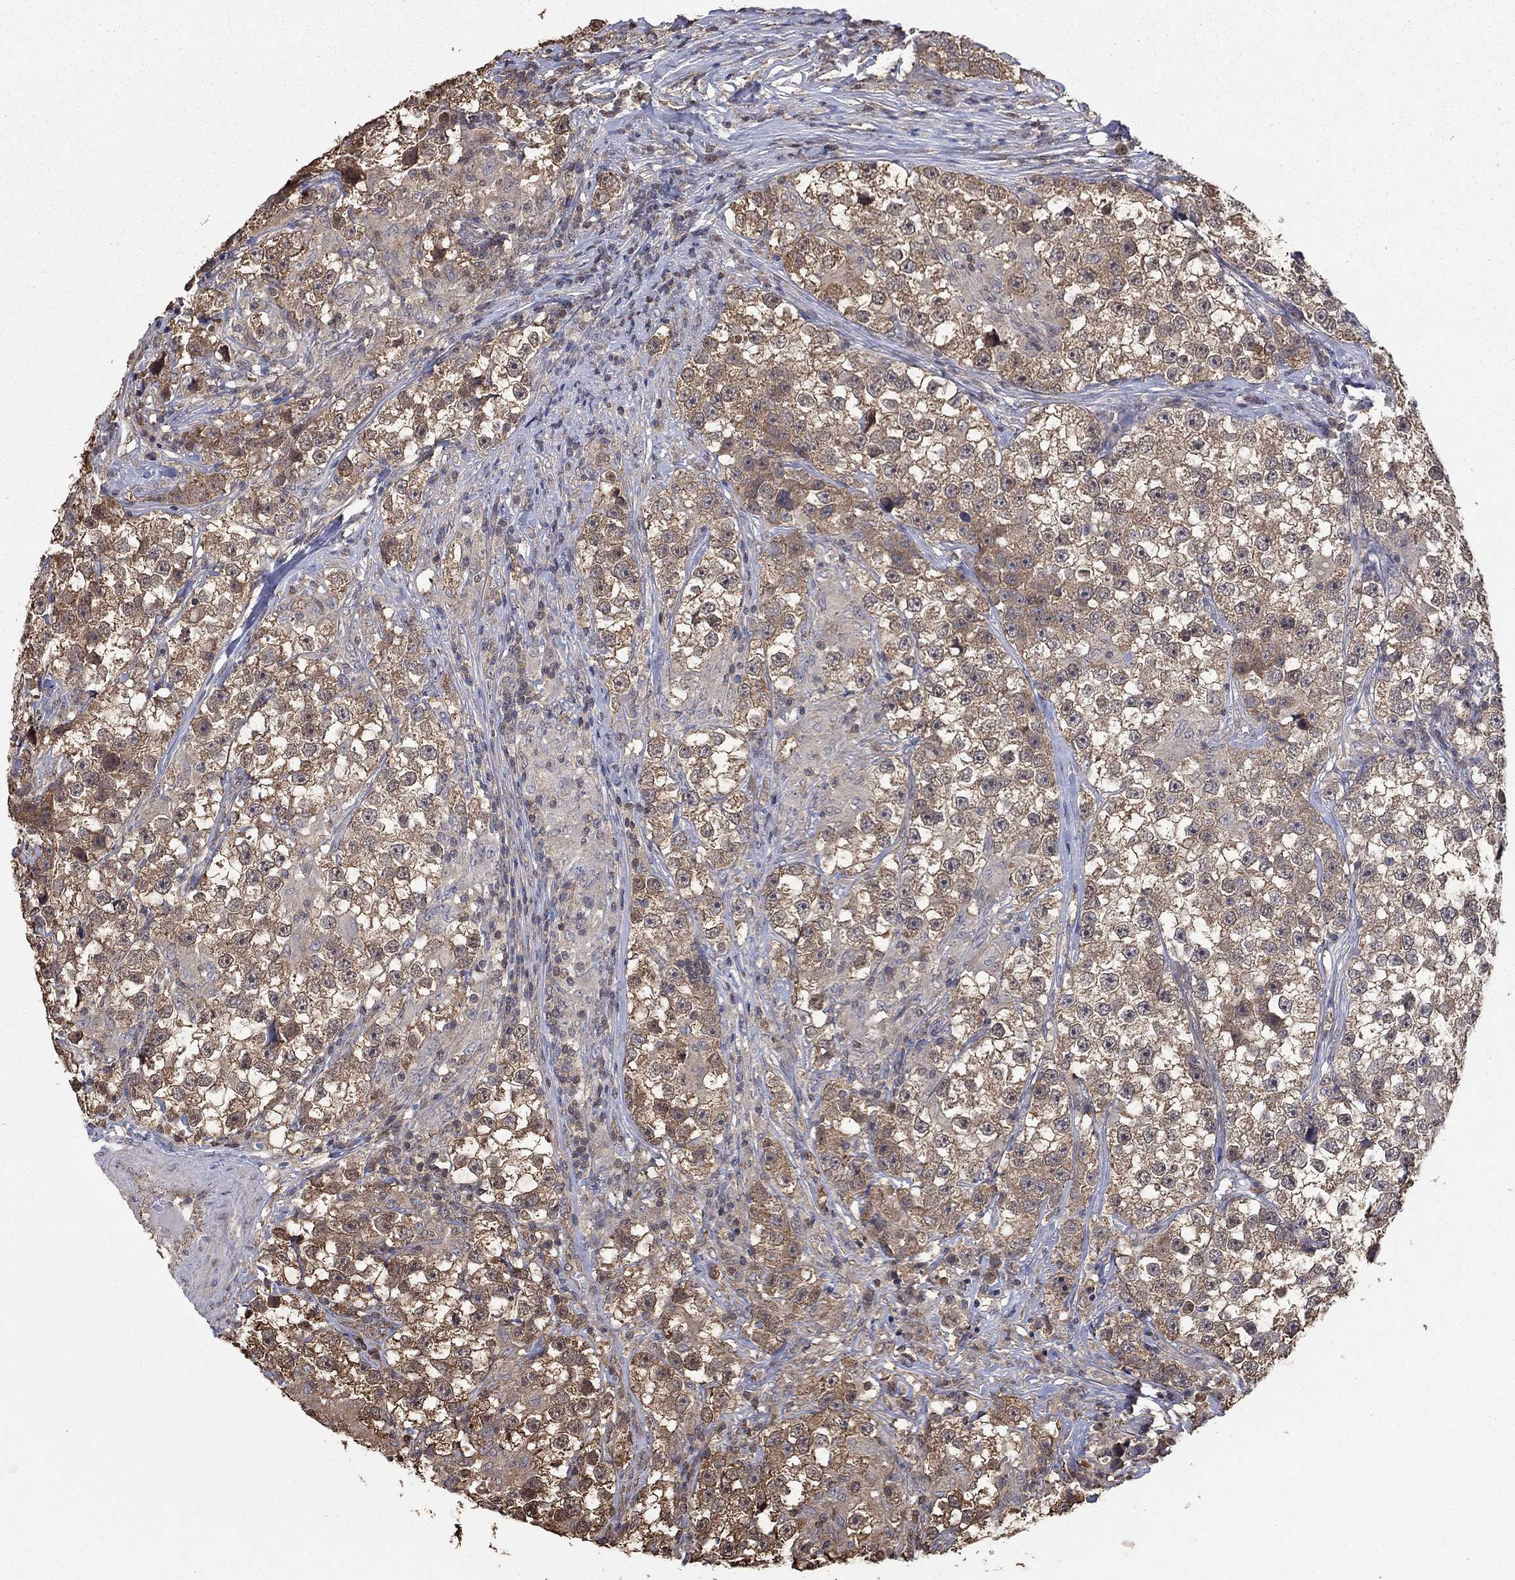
{"staining": {"intensity": "moderate", "quantity": "<25%", "location": "cytoplasmic/membranous"}, "tissue": "testis cancer", "cell_type": "Tumor cells", "image_type": "cancer", "snomed": [{"axis": "morphology", "description": "Seminoma, NOS"}, {"axis": "topography", "description": "Testis"}], "caption": "DAB immunohistochemical staining of human seminoma (testis) displays moderate cytoplasmic/membranous protein expression in about <25% of tumor cells.", "gene": "RNF114", "patient": {"sex": "male", "age": 46}}